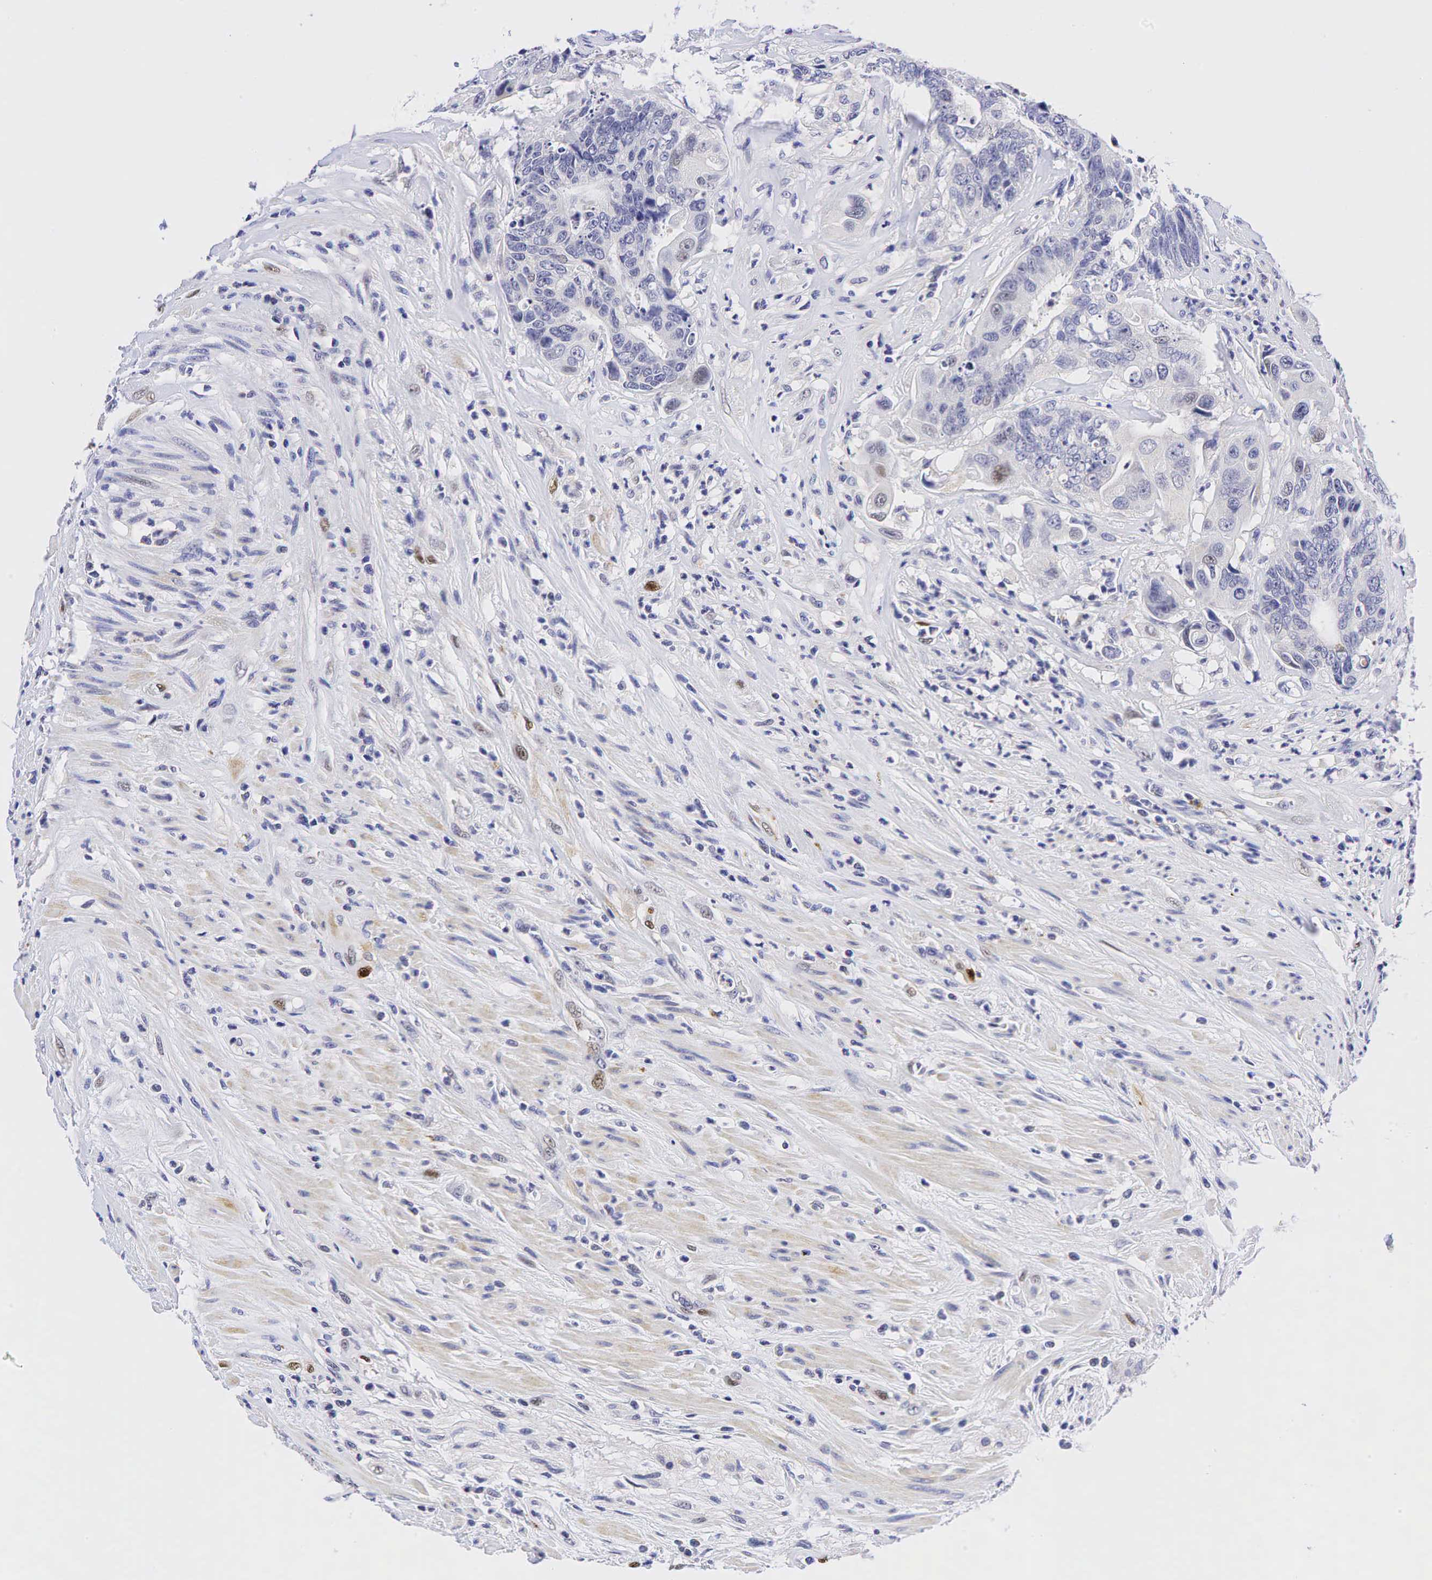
{"staining": {"intensity": "weak", "quantity": "<25%", "location": "nuclear"}, "tissue": "colorectal cancer", "cell_type": "Tumor cells", "image_type": "cancer", "snomed": [{"axis": "morphology", "description": "Adenocarcinoma, NOS"}, {"axis": "topography", "description": "Rectum"}], "caption": "Immunohistochemistry (IHC) micrograph of human colorectal cancer stained for a protein (brown), which exhibits no expression in tumor cells.", "gene": "CCND1", "patient": {"sex": "female", "age": 65}}